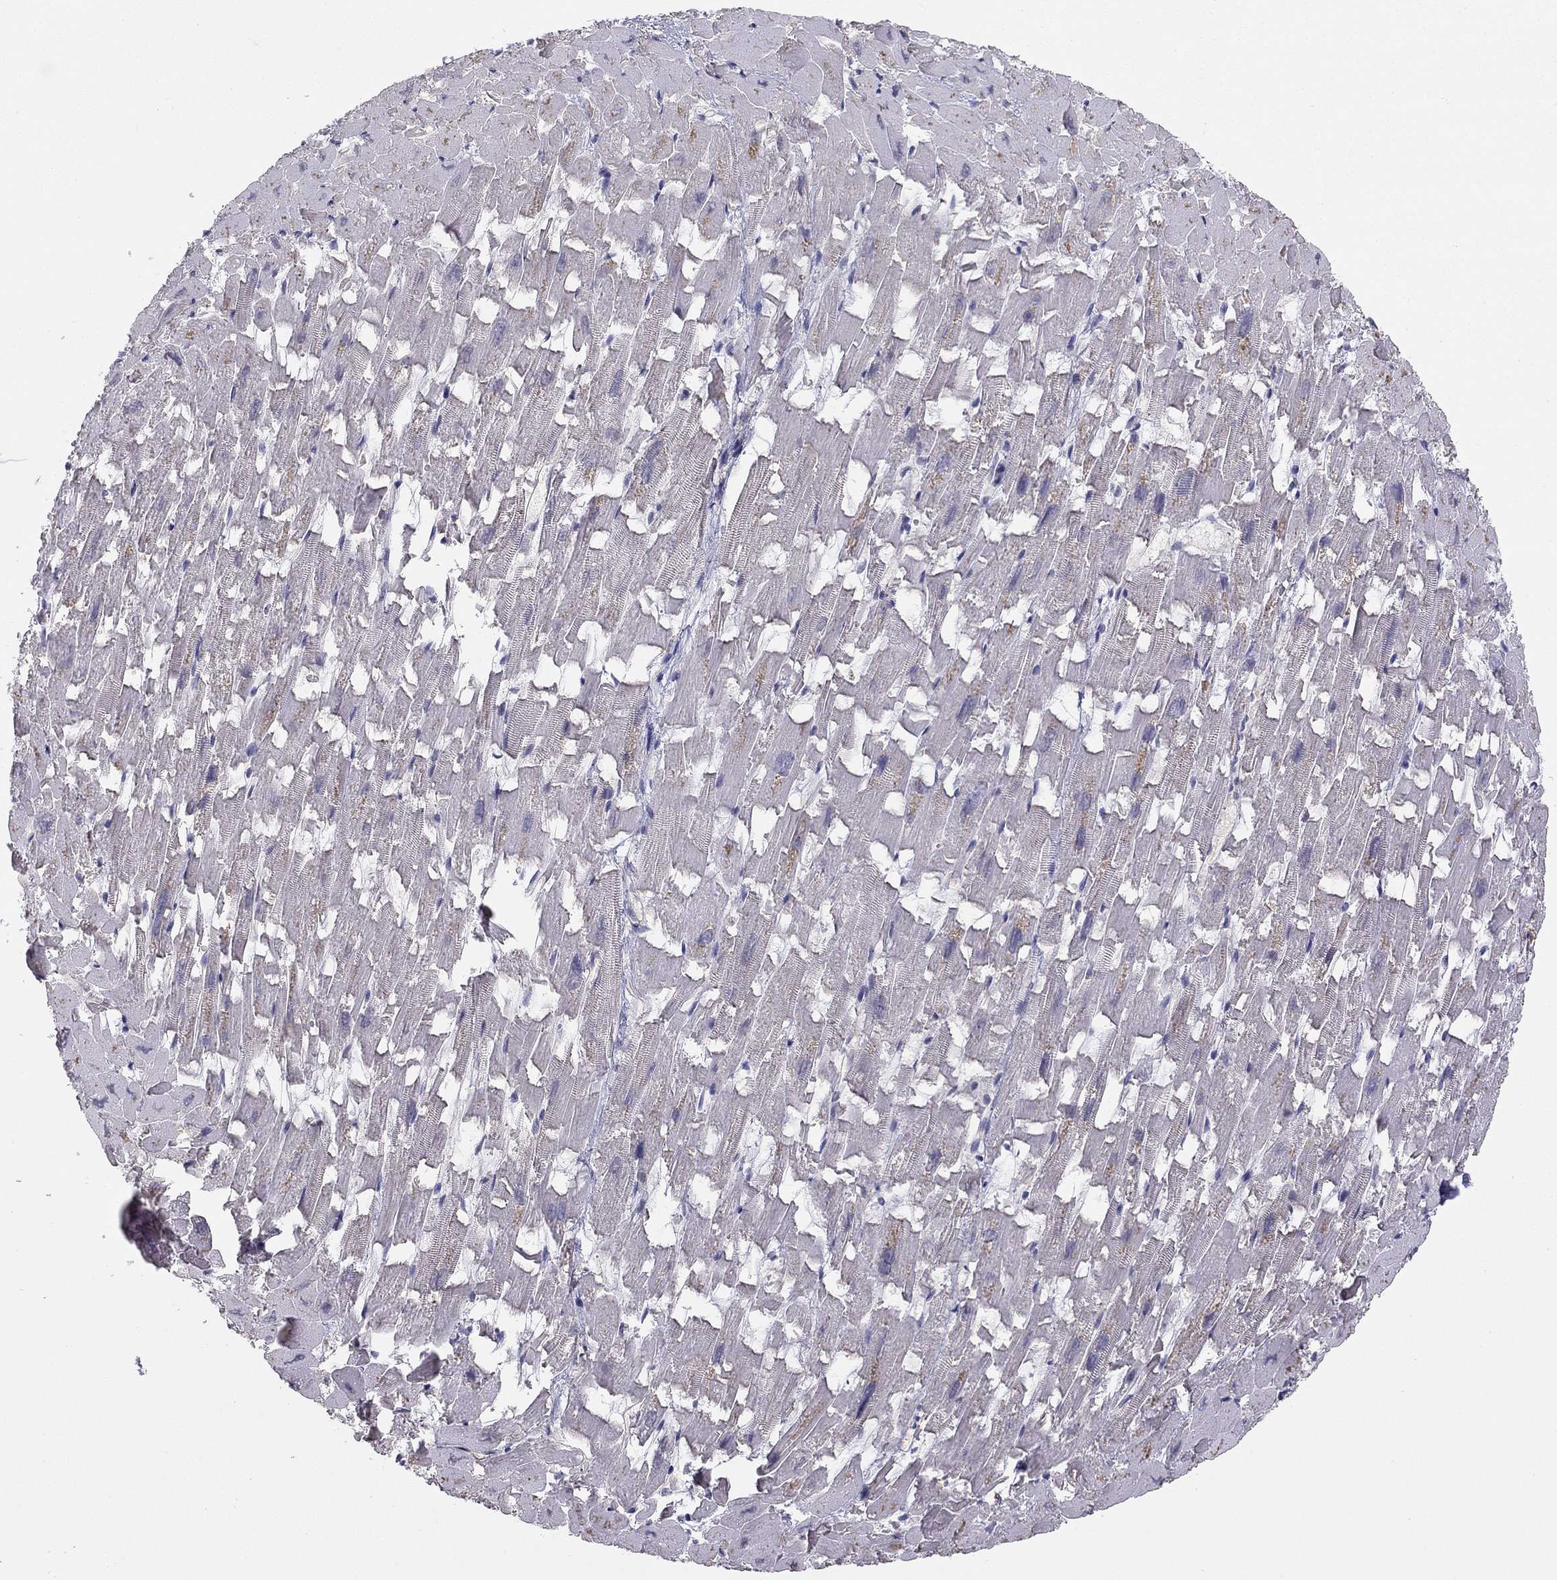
{"staining": {"intensity": "negative", "quantity": "none", "location": "none"}, "tissue": "heart muscle", "cell_type": "Cardiomyocytes", "image_type": "normal", "snomed": [{"axis": "morphology", "description": "Normal tissue, NOS"}, {"axis": "topography", "description": "Heart"}], "caption": "Immunohistochemistry photomicrograph of unremarkable heart muscle stained for a protein (brown), which shows no expression in cardiomyocytes.", "gene": "LRIT3", "patient": {"sex": "female", "age": 64}}